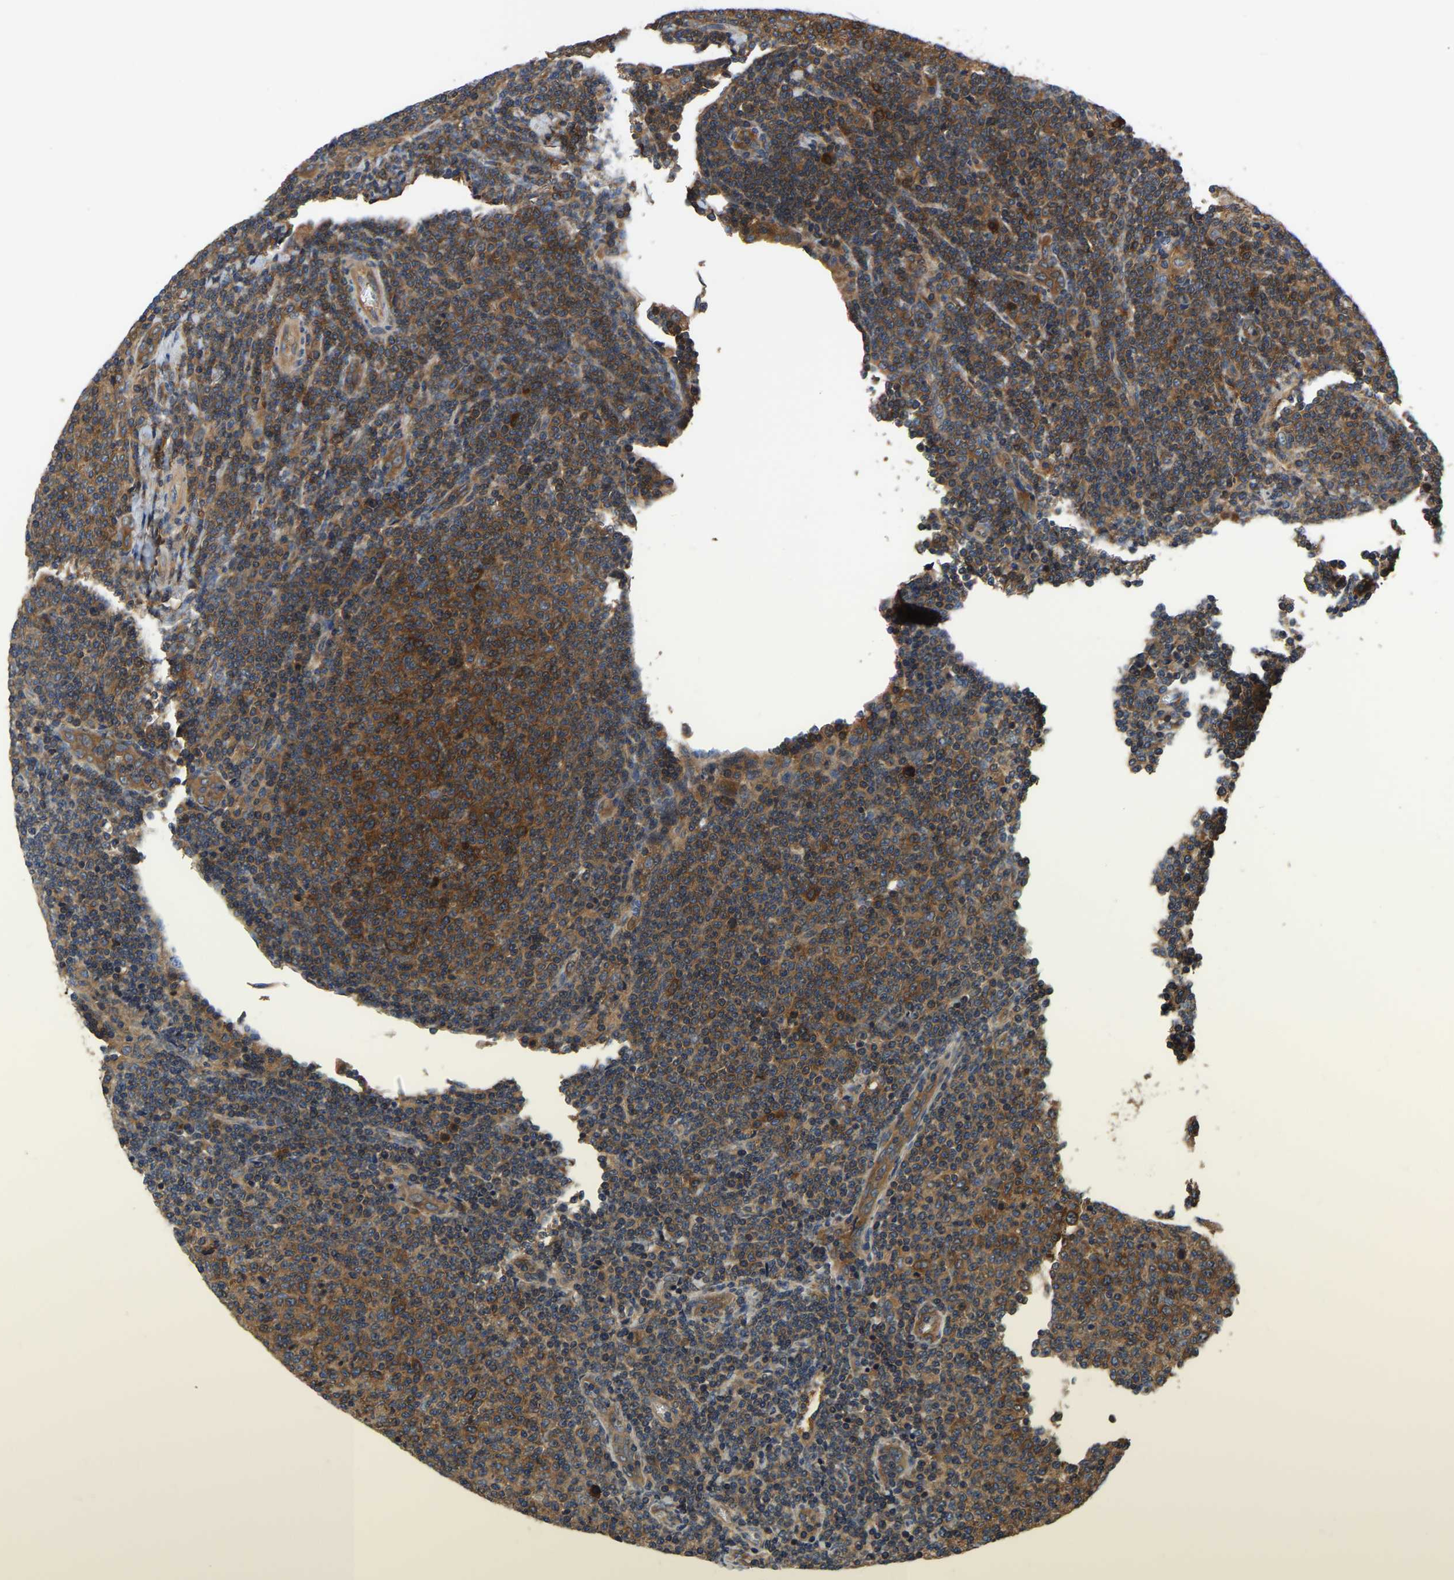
{"staining": {"intensity": "strong", "quantity": ">75%", "location": "cytoplasmic/membranous"}, "tissue": "lymphoma", "cell_type": "Tumor cells", "image_type": "cancer", "snomed": [{"axis": "morphology", "description": "Malignant lymphoma, non-Hodgkin's type, Low grade"}, {"axis": "topography", "description": "Lymph node"}], "caption": "Tumor cells exhibit high levels of strong cytoplasmic/membranous expression in approximately >75% of cells in human lymphoma.", "gene": "GARS1", "patient": {"sex": "male", "age": 66}}